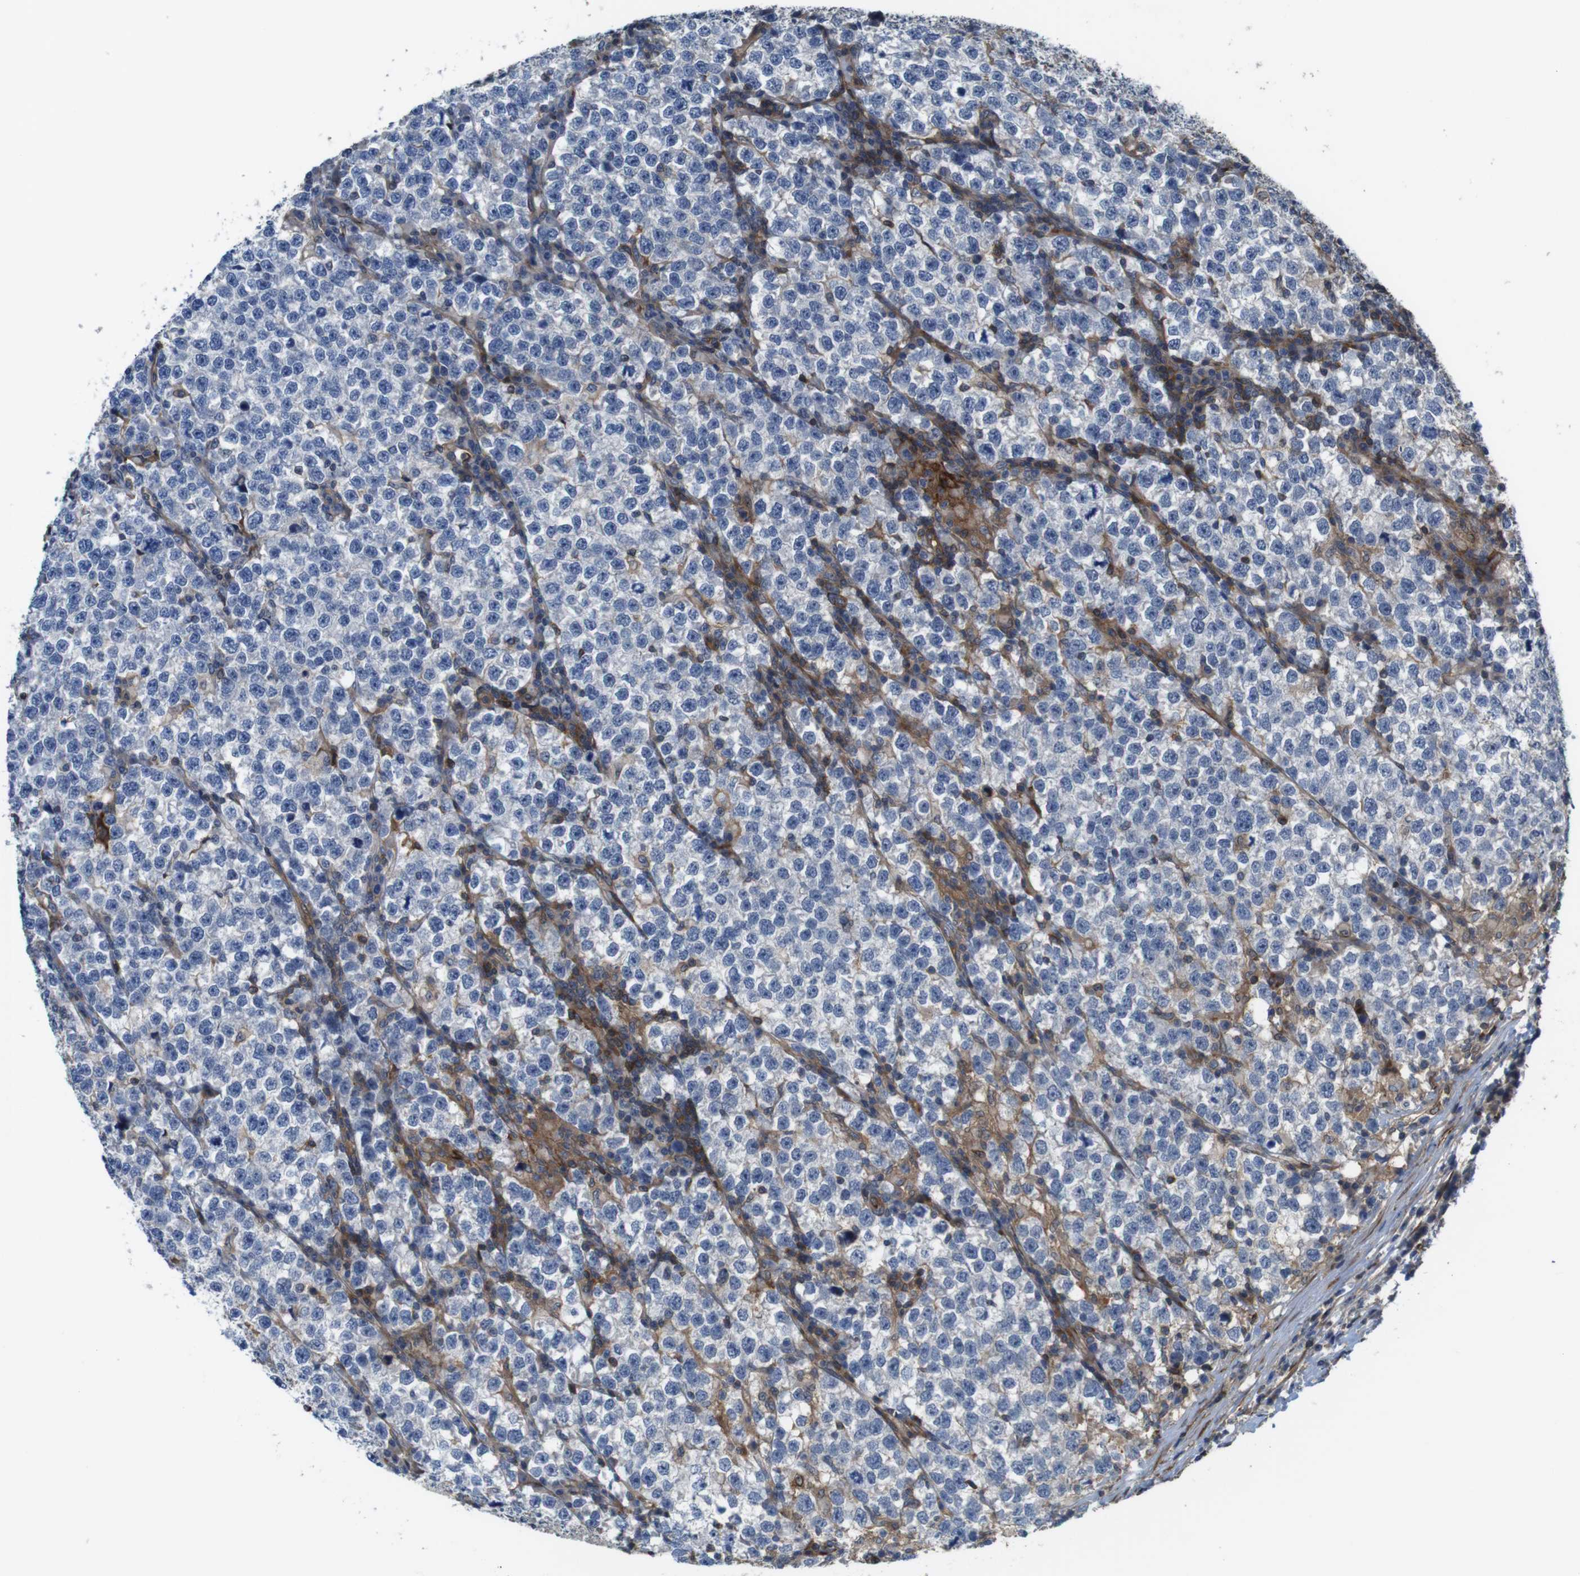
{"staining": {"intensity": "negative", "quantity": "none", "location": "none"}, "tissue": "testis cancer", "cell_type": "Tumor cells", "image_type": "cancer", "snomed": [{"axis": "morphology", "description": "Normal tissue, NOS"}, {"axis": "morphology", "description": "Seminoma, NOS"}, {"axis": "topography", "description": "Testis"}], "caption": "Immunohistochemistry (IHC) of testis seminoma demonstrates no staining in tumor cells.", "gene": "PCOLCE2", "patient": {"sex": "male", "age": 43}}